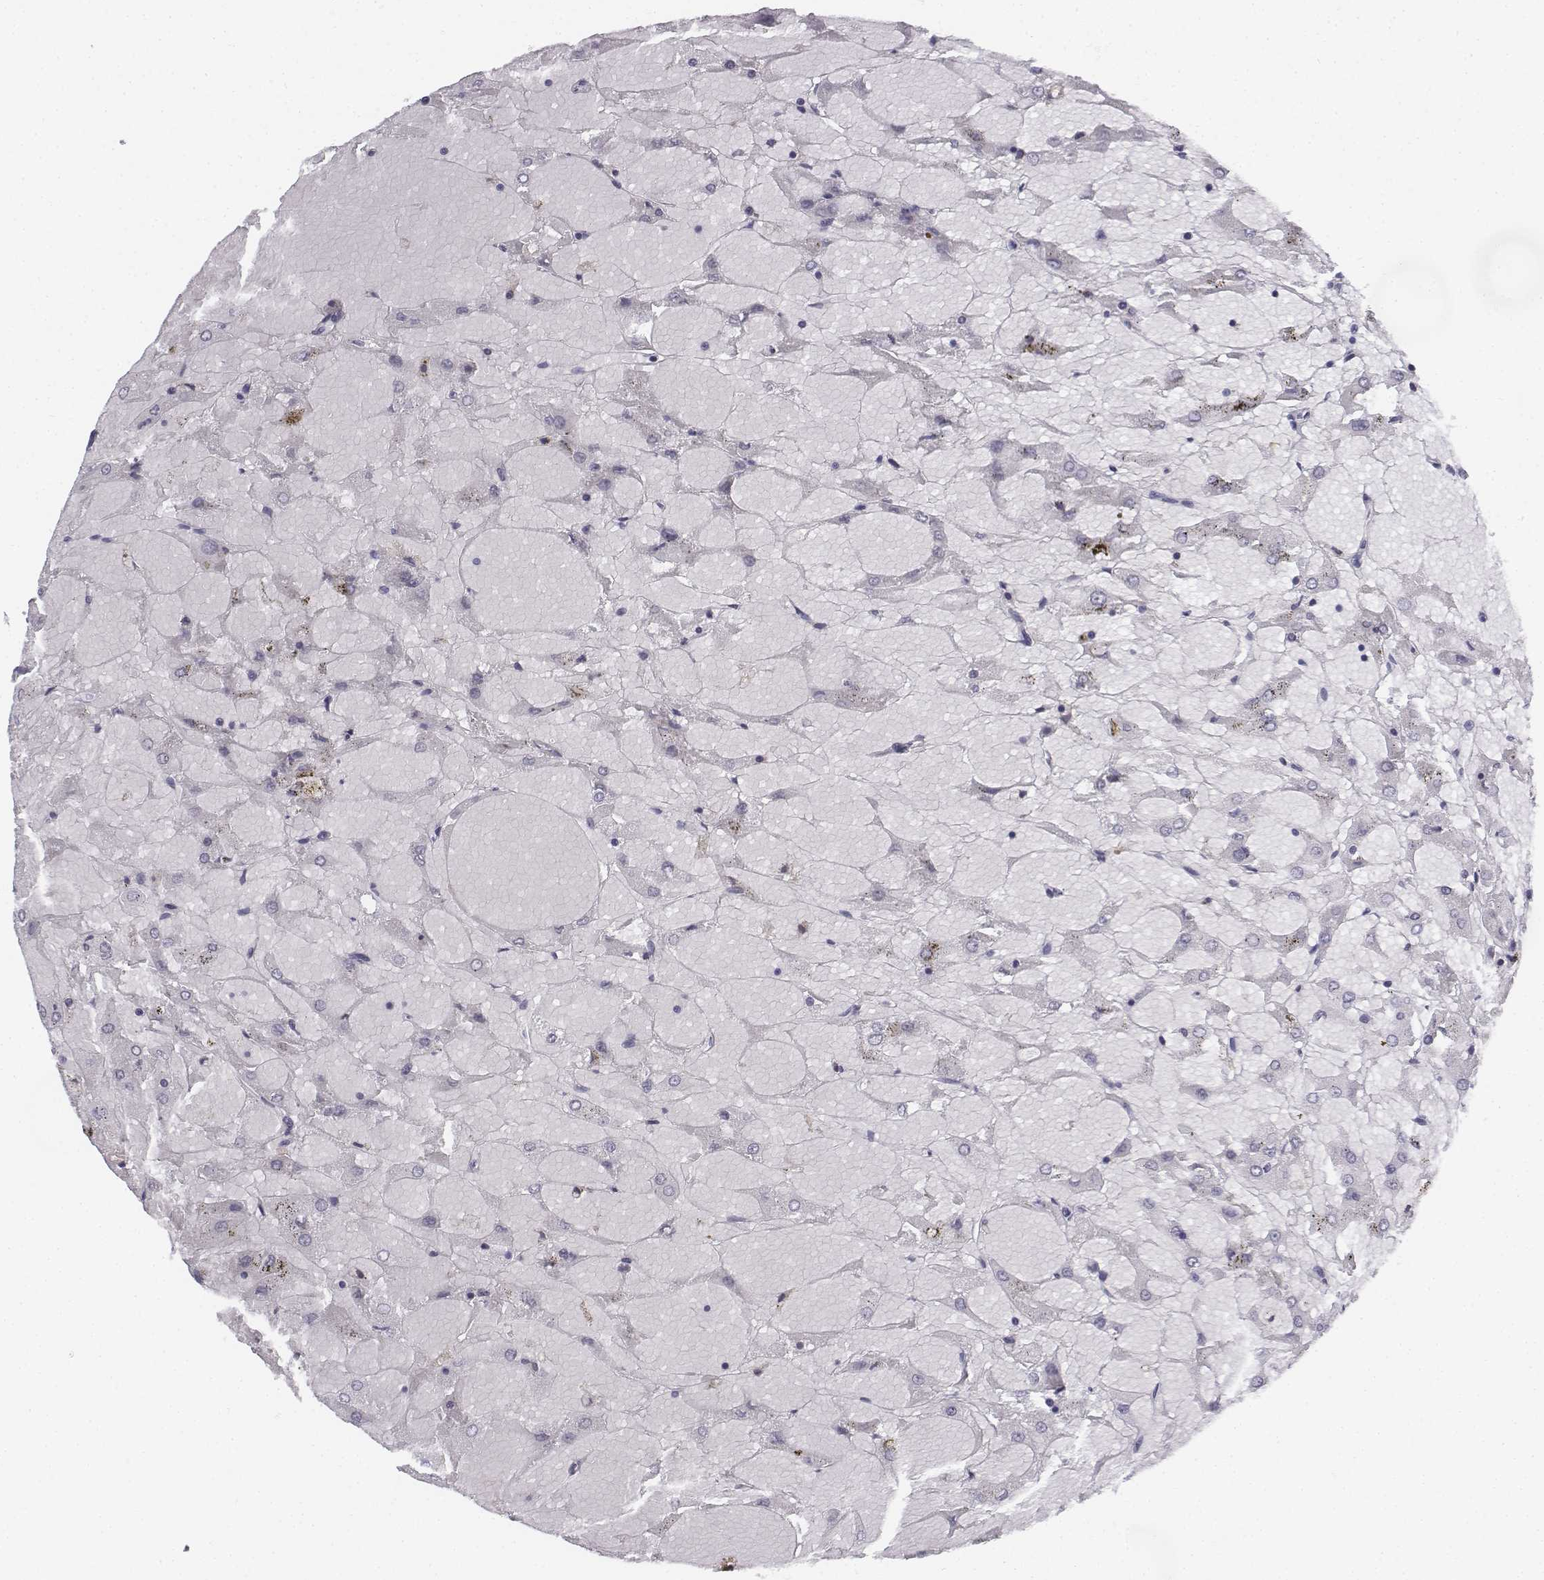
{"staining": {"intensity": "negative", "quantity": "none", "location": "none"}, "tissue": "renal cancer", "cell_type": "Tumor cells", "image_type": "cancer", "snomed": [{"axis": "morphology", "description": "Adenocarcinoma, NOS"}, {"axis": "topography", "description": "Kidney"}], "caption": "DAB immunohistochemical staining of human renal cancer exhibits no significant positivity in tumor cells. (DAB immunohistochemistry, high magnification).", "gene": "PENK", "patient": {"sex": "male", "age": 72}}